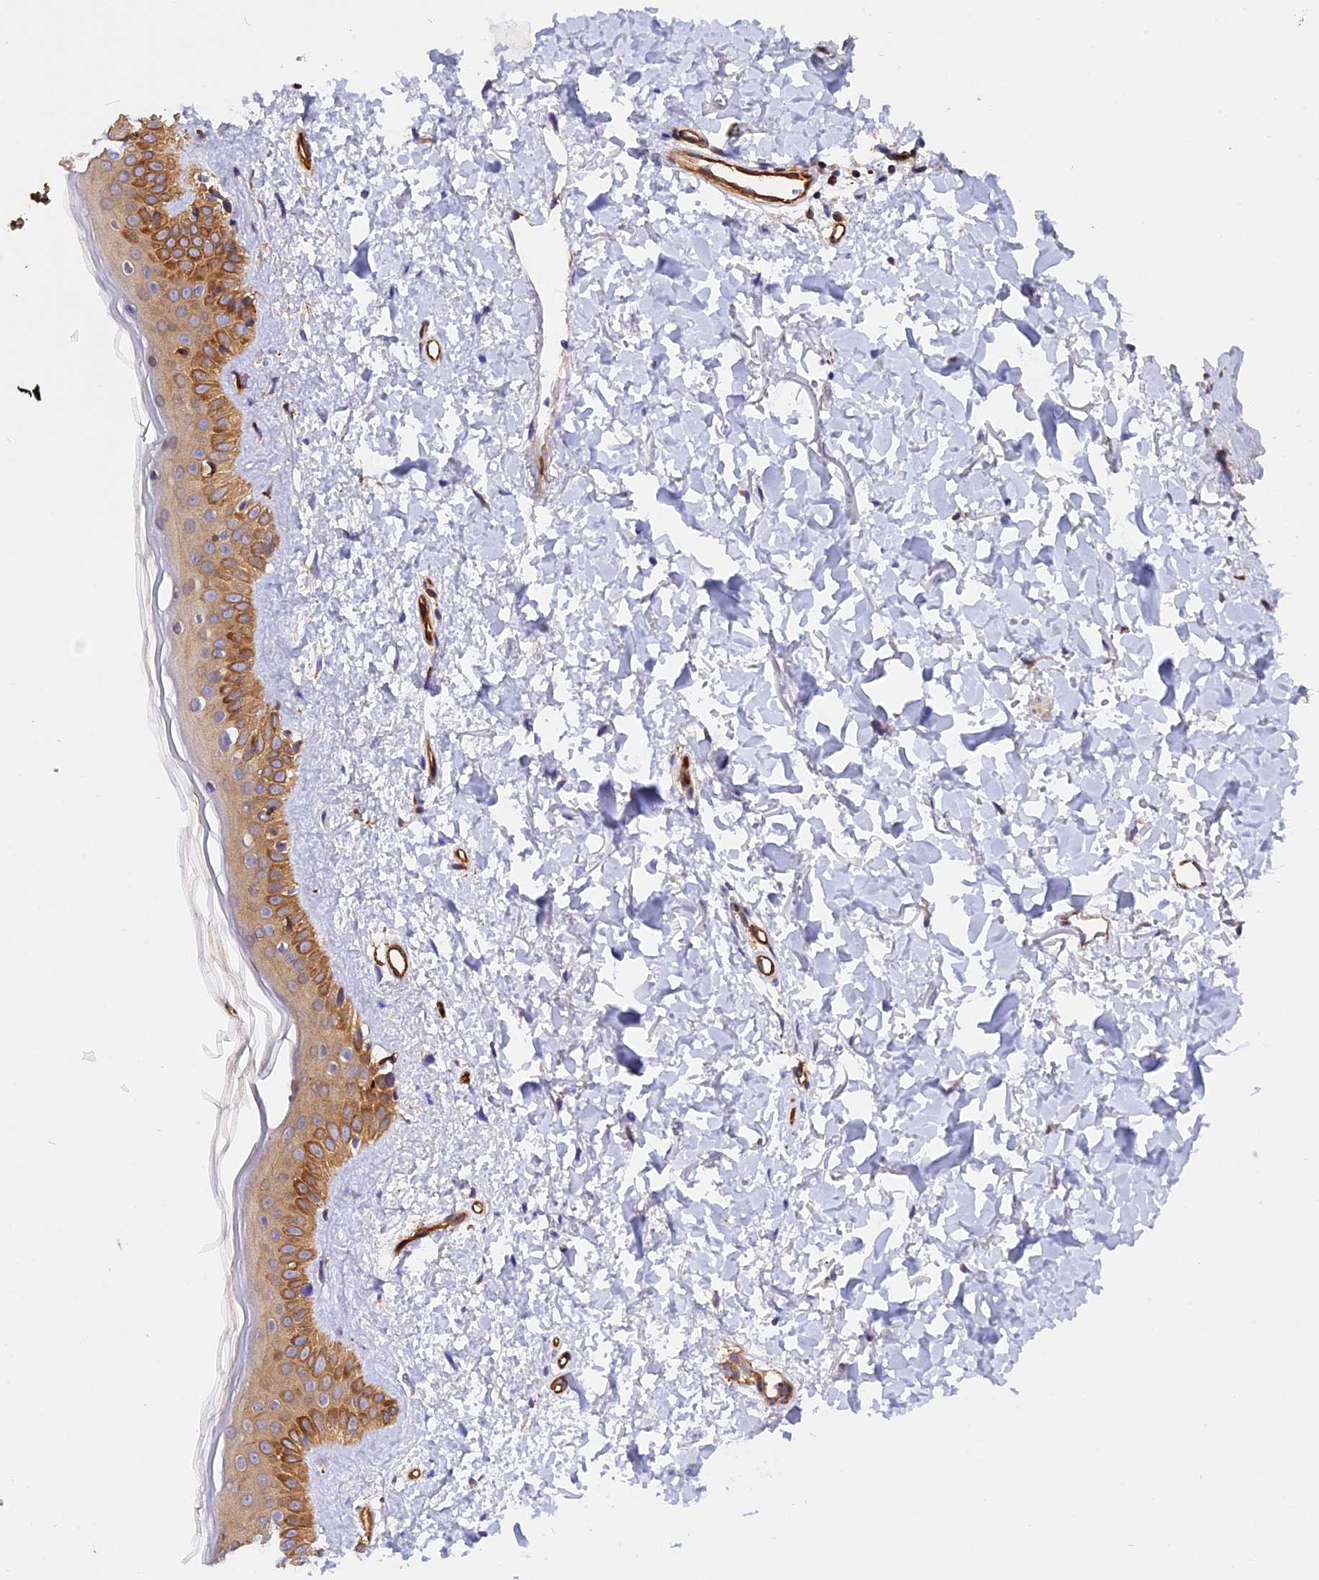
{"staining": {"intensity": "negative", "quantity": "none", "location": "none"}, "tissue": "skin", "cell_type": "Fibroblasts", "image_type": "normal", "snomed": [{"axis": "morphology", "description": "Normal tissue, NOS"}, {"axis": "topography", "description": "Skin"}], "caption": "Immunohistochemical staining of benign human skin reveals no significant staining in fibroblasts.", "gene": "C5orf22", "patient": {"sex": "female", "age": 58}}